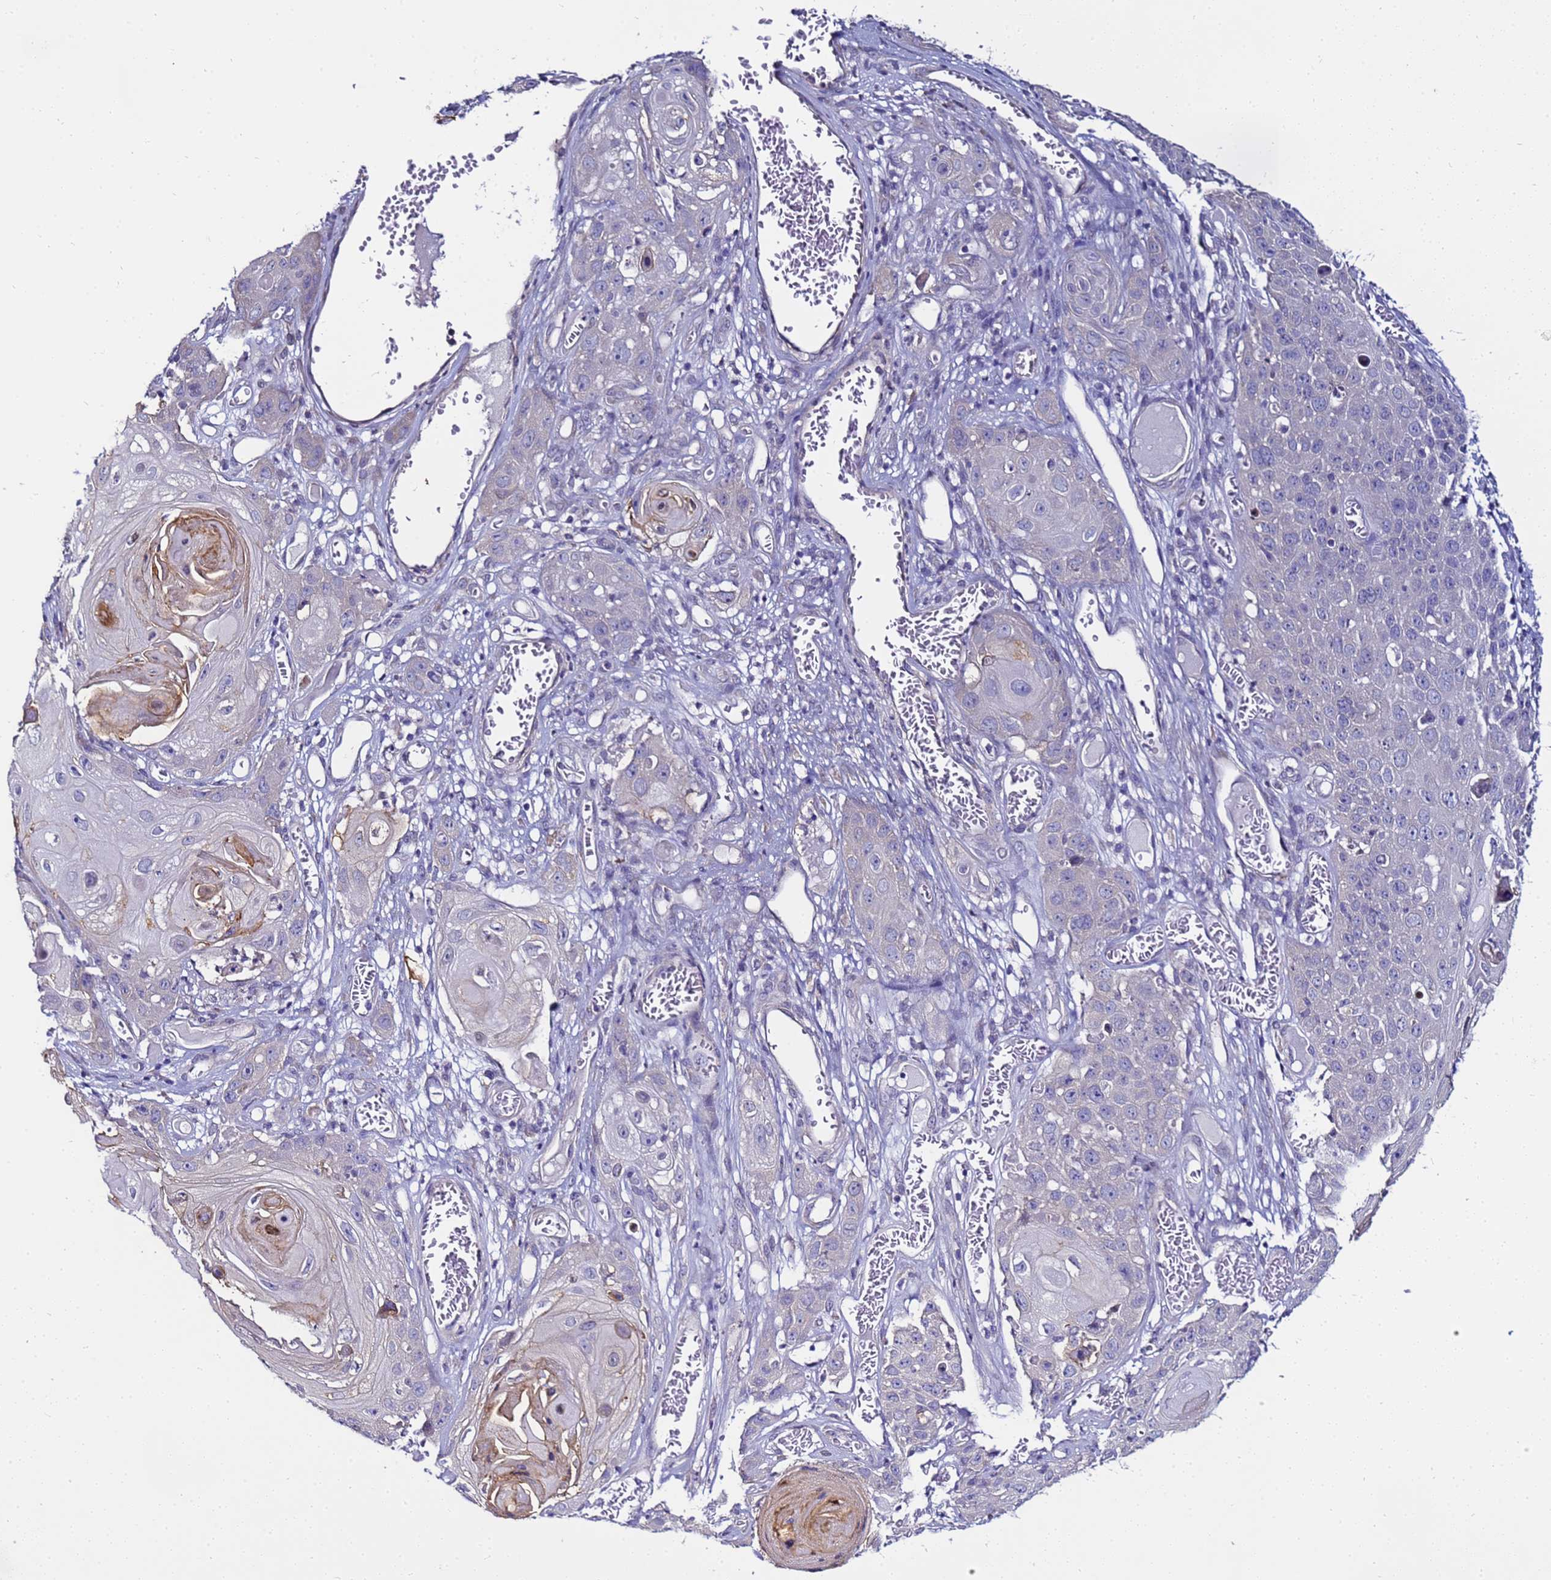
{"staining": {"intensity": "negative", "quantity": "none", "location": "none"}, "tissue": "skin cancer", "cell_type": "Tumor cells", "image_type": "cancer", "snomed": [{"axis": "morphology", "description": "Squamous cell carcinoma, NOS"}, {"axis": "topography", "description": "Skin"}], "caption": "A histopathology image of human skin squamous cell carcinoma is negative for staining in tumor cells. (DAB immunohistochemistry, high magnification).", "gene": "FAM166B", "patient": {"sex": "male", "age": 55}}